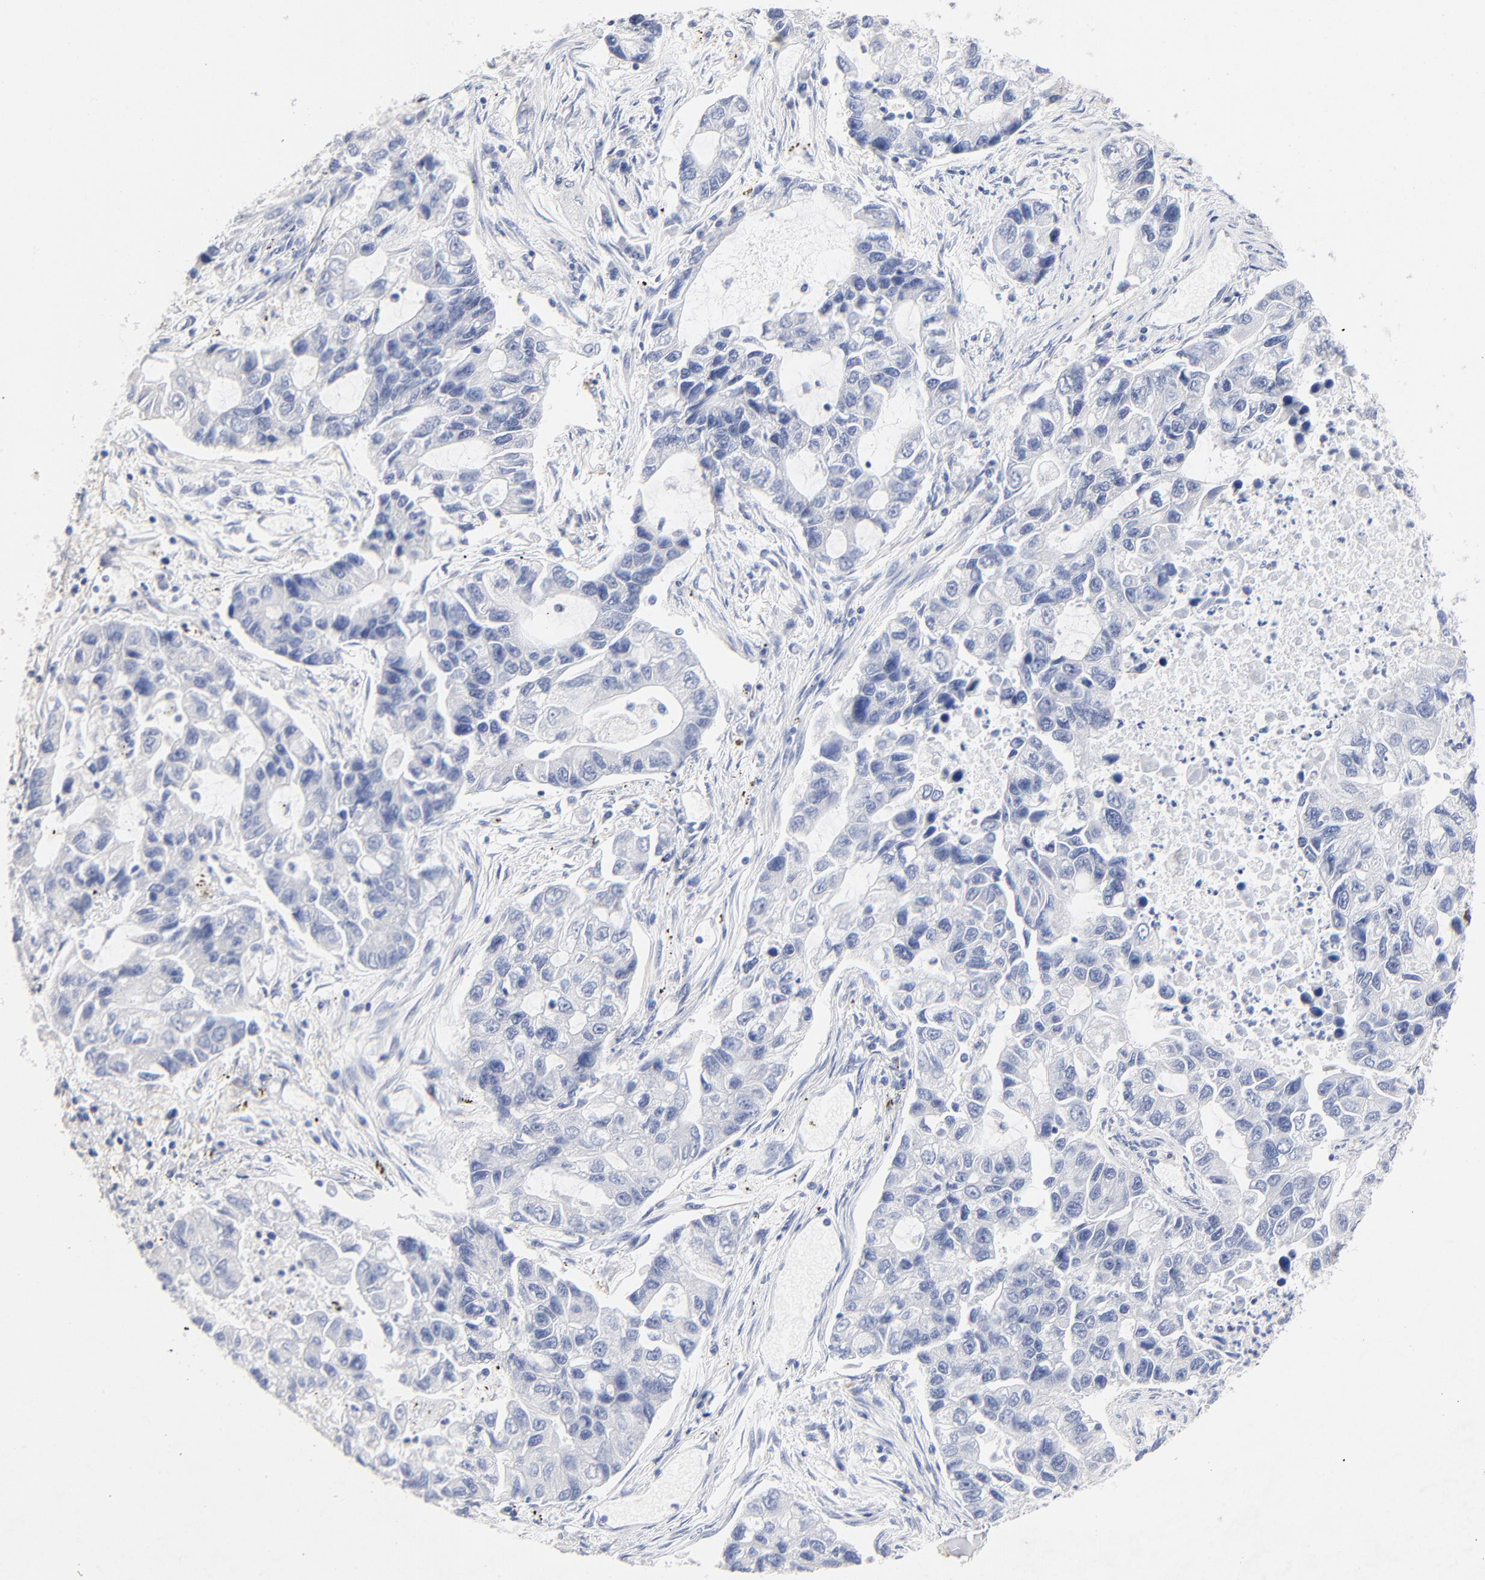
{"staining": {"intensity": "negative", "quantity": "none", "location": "none"}, "tissue": "lung cancer", "cell_type": "Tumor cells", "image_type": "cancer", "snomed": [{"axis": "morphology", "description": "Adenocarcinoma, NOS"}, {"axis": "topography", "description": "Lung"}], "caption": "There is no significant staining in tumor cells of lung cancer. (Brightfield microscopy of DAB (3,3'-diaminobenzidine) immunohistochemistry at high magnification).", "gene": "ORC2", "patient": {"sex": "female", "age": 51}}